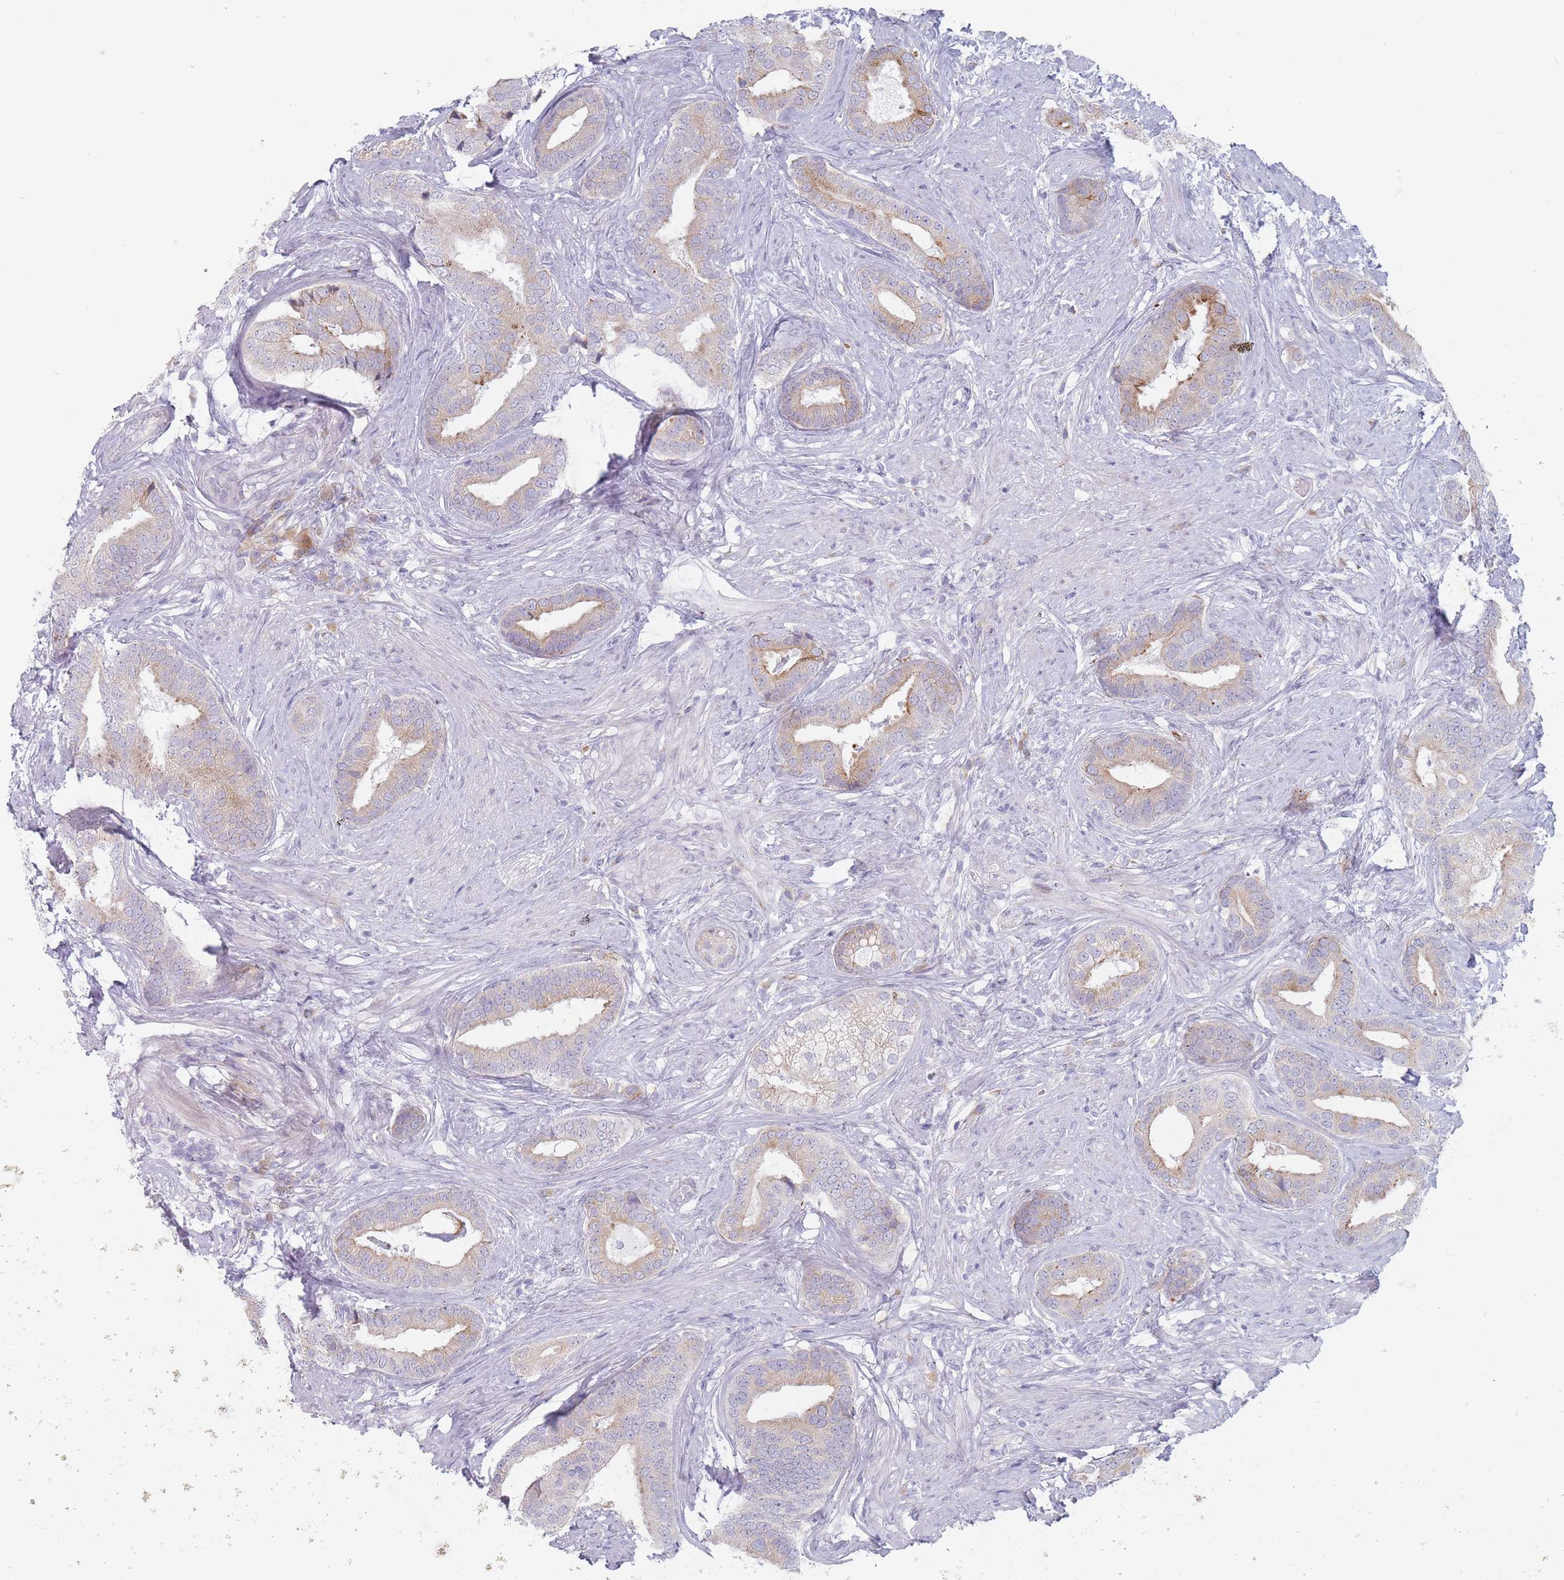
{"staining": {"intensity": "weak", "quantity": "<25%", "location": "cytoplasmic/membranous"}, "tissue": "prostate cancer", "cell_type": "Tumor cells", "image_type": "cancer", "snomed": [{"axis": "morphology", "description": "Adenocarcinoma, High grade"}, {"axis": "topography", "description": "Prostate"}], "caption": "Tumor cells show no significant protein positivity in prostate cancer (high-grade adenocarcinoma).", "gene": "SPATS1", "patient": {"sex": "male", "age": 55}}